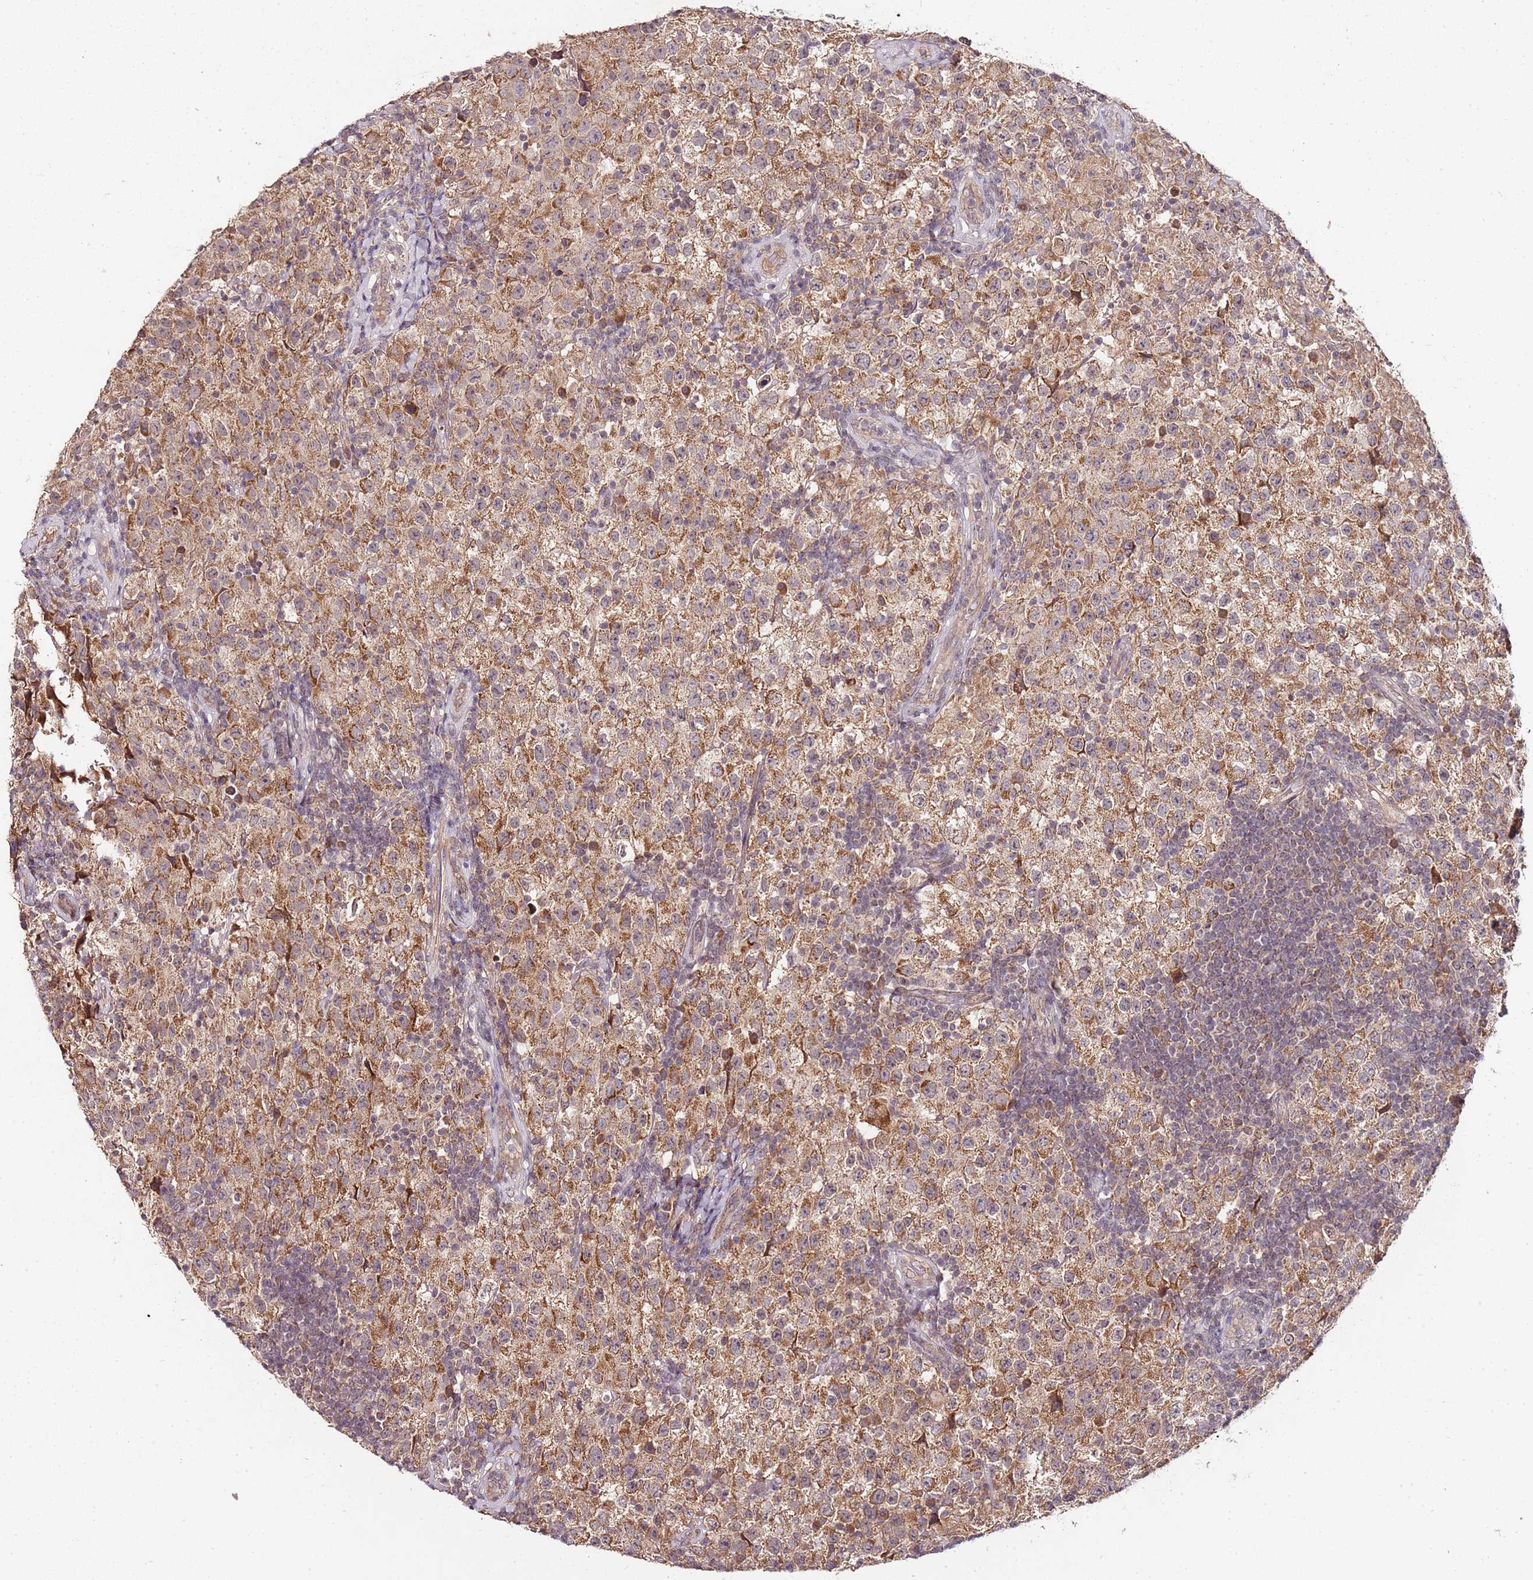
{"staining": {"intensity": "strong", "quantity": ">75%", "location": "cytoplasmic/membranous"}, "tissue": "testis cancer", "cell_type": "Tumor cells", "image_type": "cancer", "snomed": [{"axis": "morphology", "description": "Seminoma, NOS"}, {"axis": "morphology", "description": "Carcinoma, Embryonal, NOS"}, {"axis": "topography", "description": "Testis"}], "caption": "An immunohistochemistry (IHC) image of tumor tissue is shown. Protein staining in brown shows strong cytoplasmic/membranous positivity in testis cancer (seminoma) within tumor cells.", "gene": "LIN37", "patient": {"sex": "male", "age": 41}}